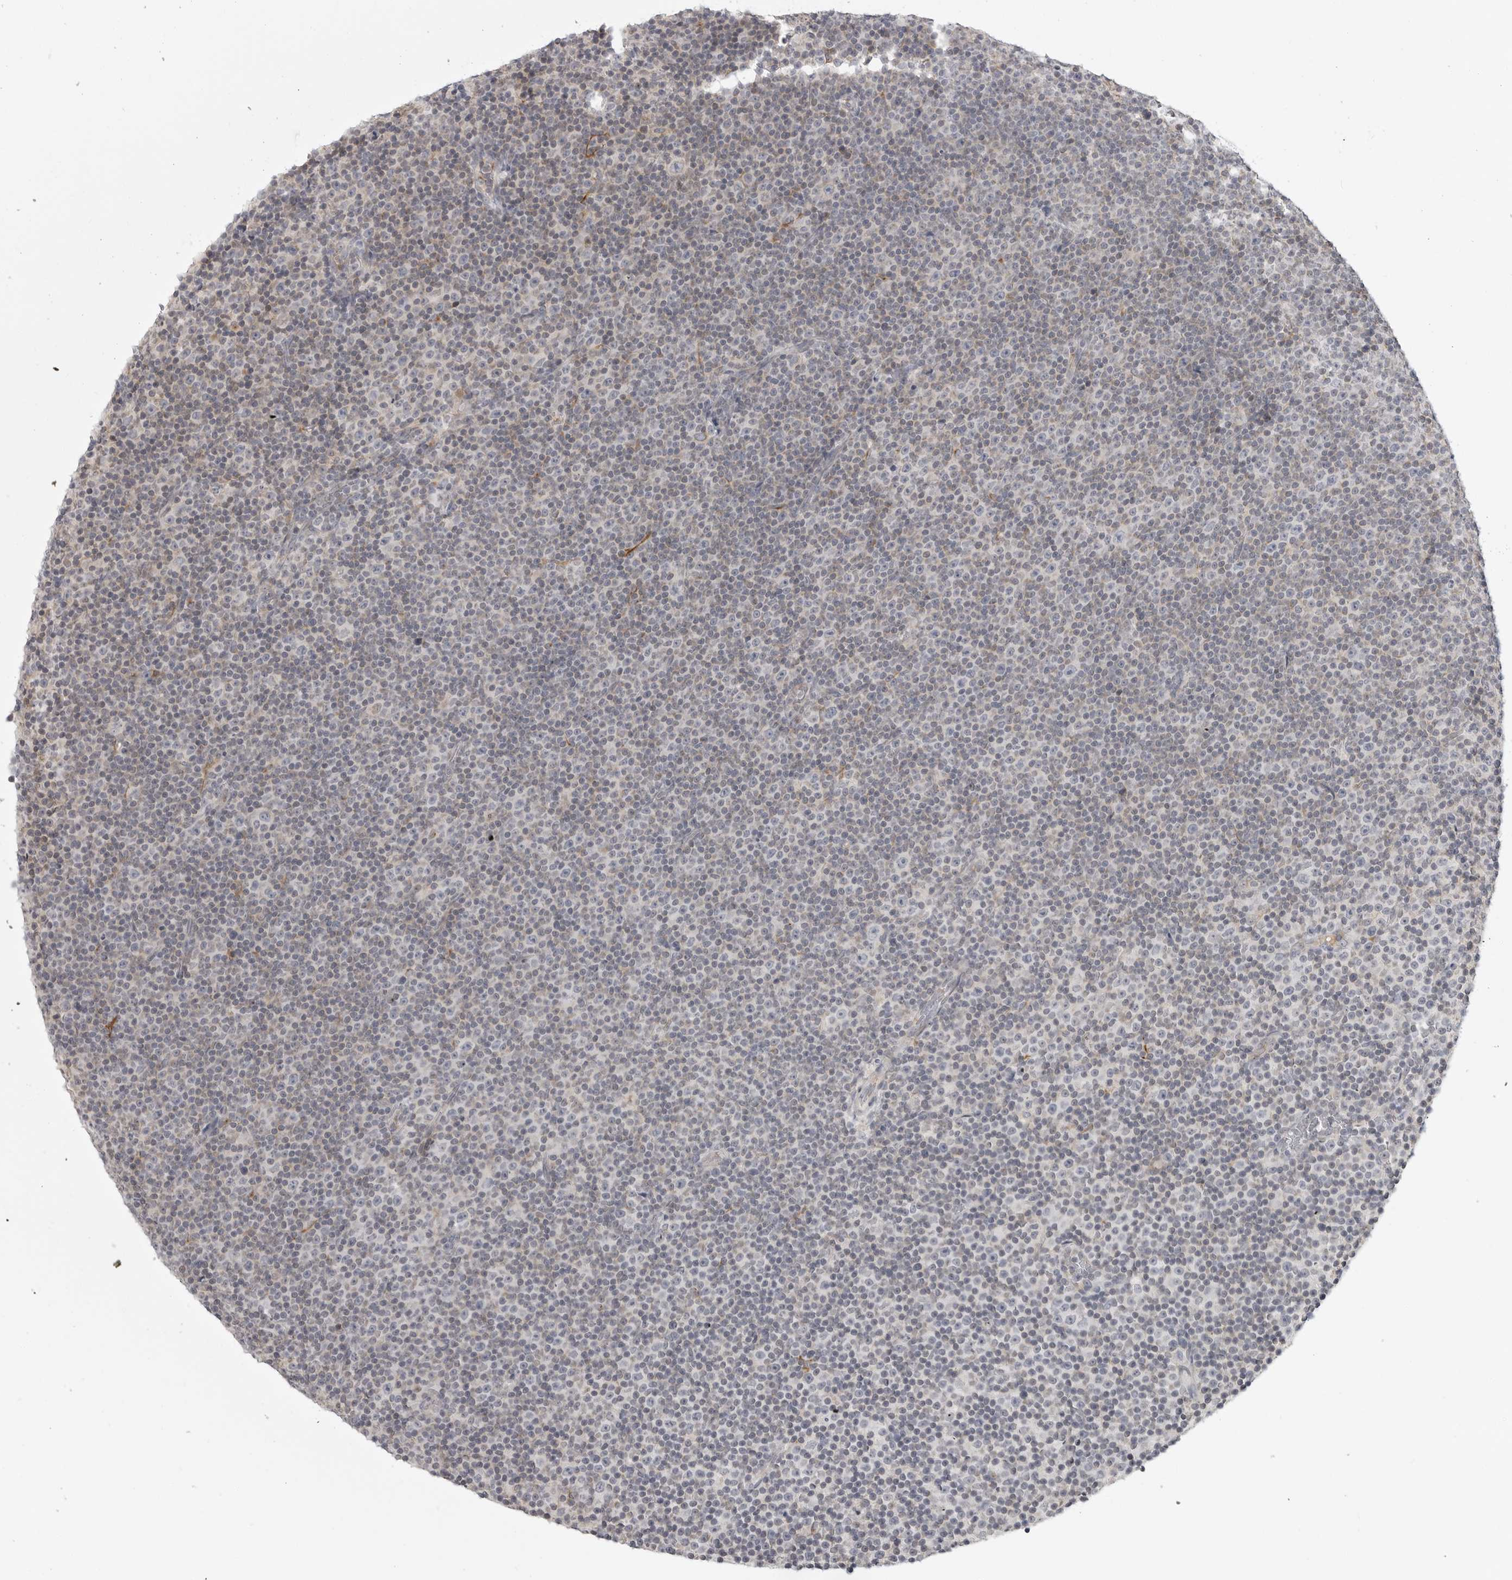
{"staining": {"intensity": "negative", "quantity": "none", "location": "none"}, "tissue": "lymphoma", "cell_type": "Tumor cells", "image_type": "cancer", "snomed": [{"axis": "morphology", "description": "Malignant lymphoma, non-Hodgkin's type, Low grade"}, {"axis": "topography", "description": "Lymph node"}], "caption": "This histopathology image is of malignant lymphoma, non-Hodgkin's type (low-grade) stained with IHC to label a protein in brown with the nuclei are counter-stained blue. There is no positivity in tumor cells.", "gene": "MAP7D1", "patient": {"sex": "female", "age": 67}}